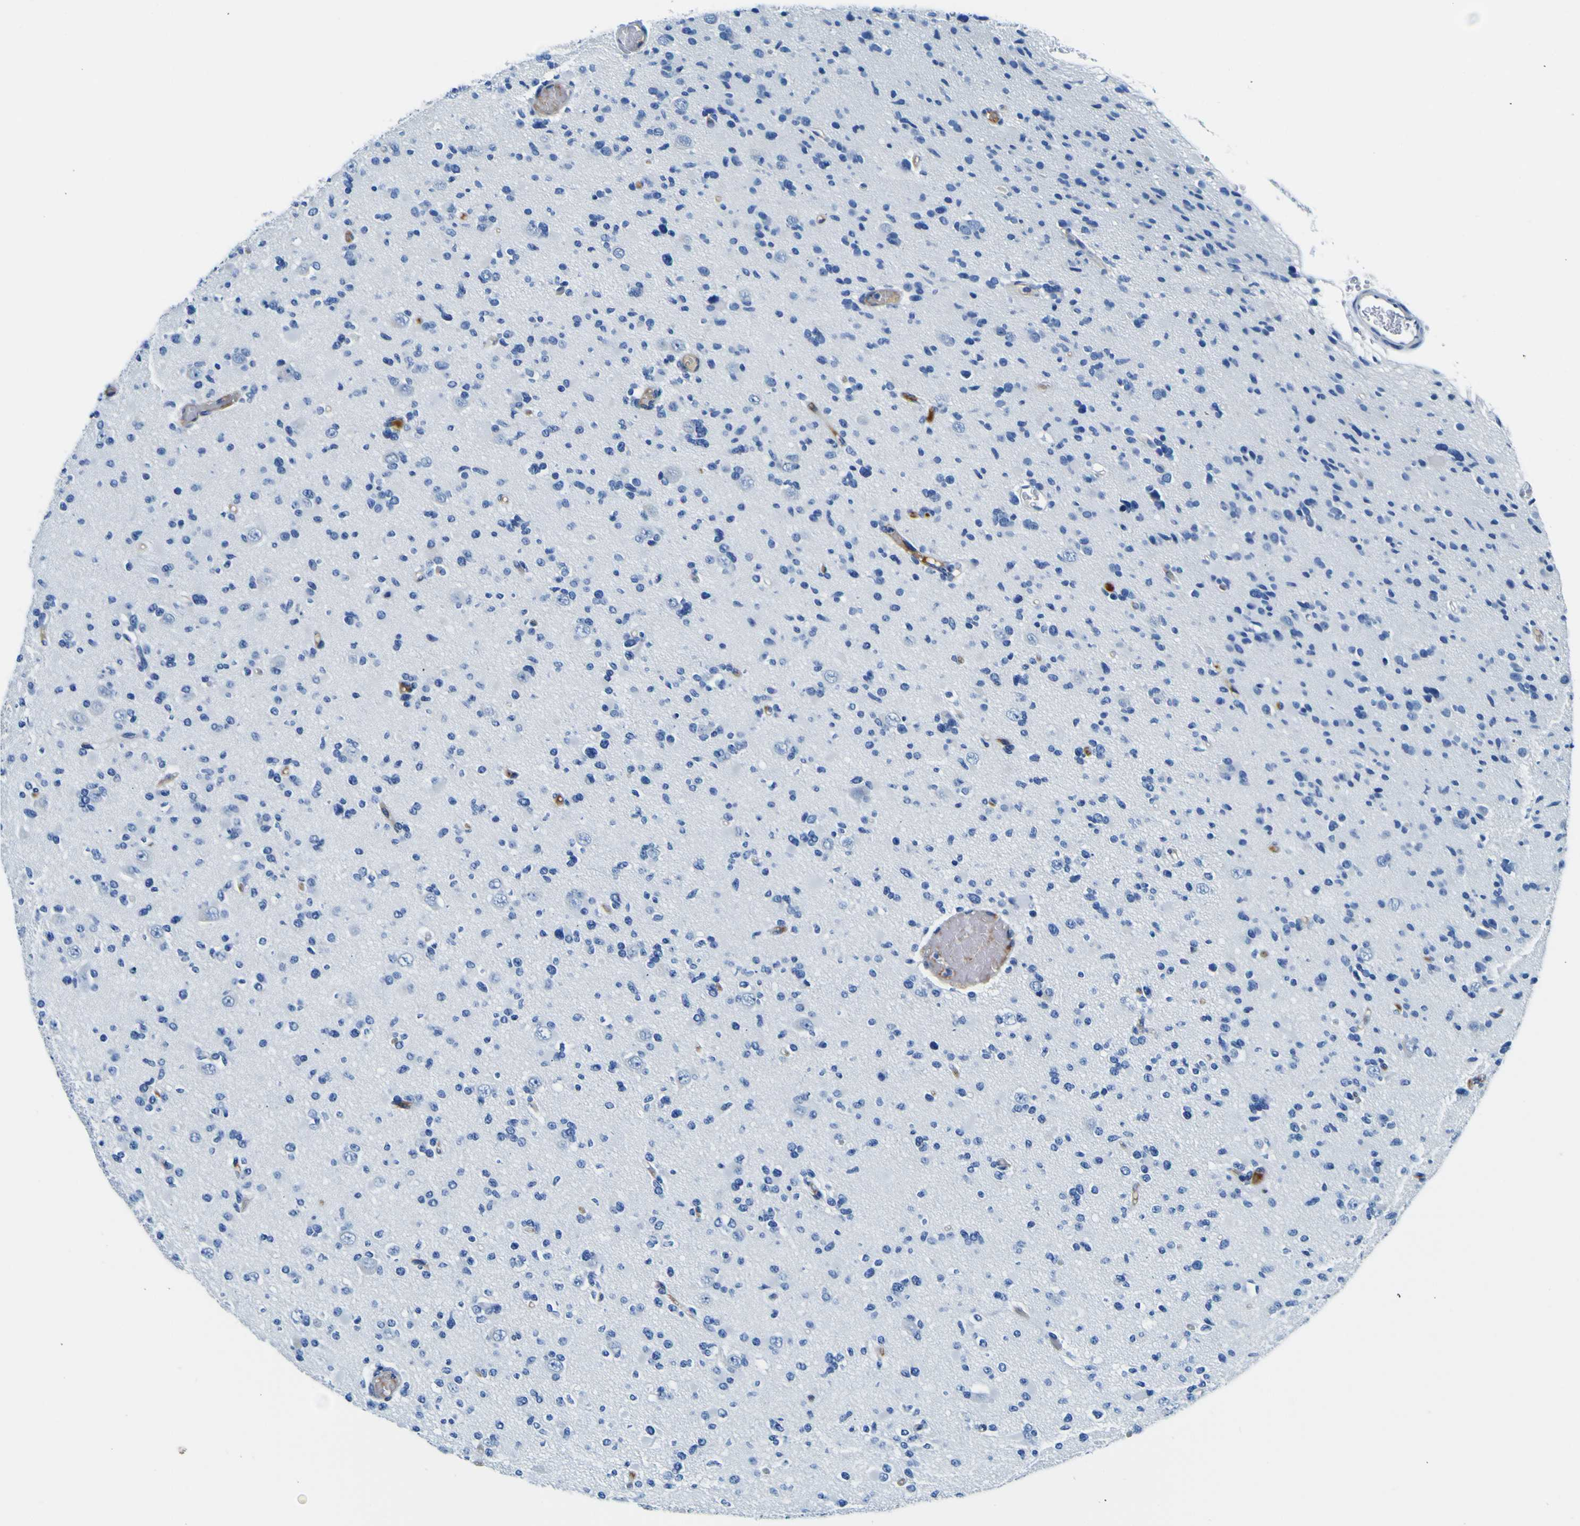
{"staining": {"intensity": "negative", "quantity": "none", "location": "none"}, "tissue": "glioma", "cell_type": "Tumor cells", "image_type": "cancer", "snomed": [{"axis": "morphology", "description": "Glioma, malignant, Low grade"}, {"axis": "topography", "description": "Brain"}], "caption": "This is a image of immunohistochemistry staining of glioma, which shows no positivity in tumor cells.", "gene": "ADGRA2", "patient": {"sex": "female", "age": 22}}